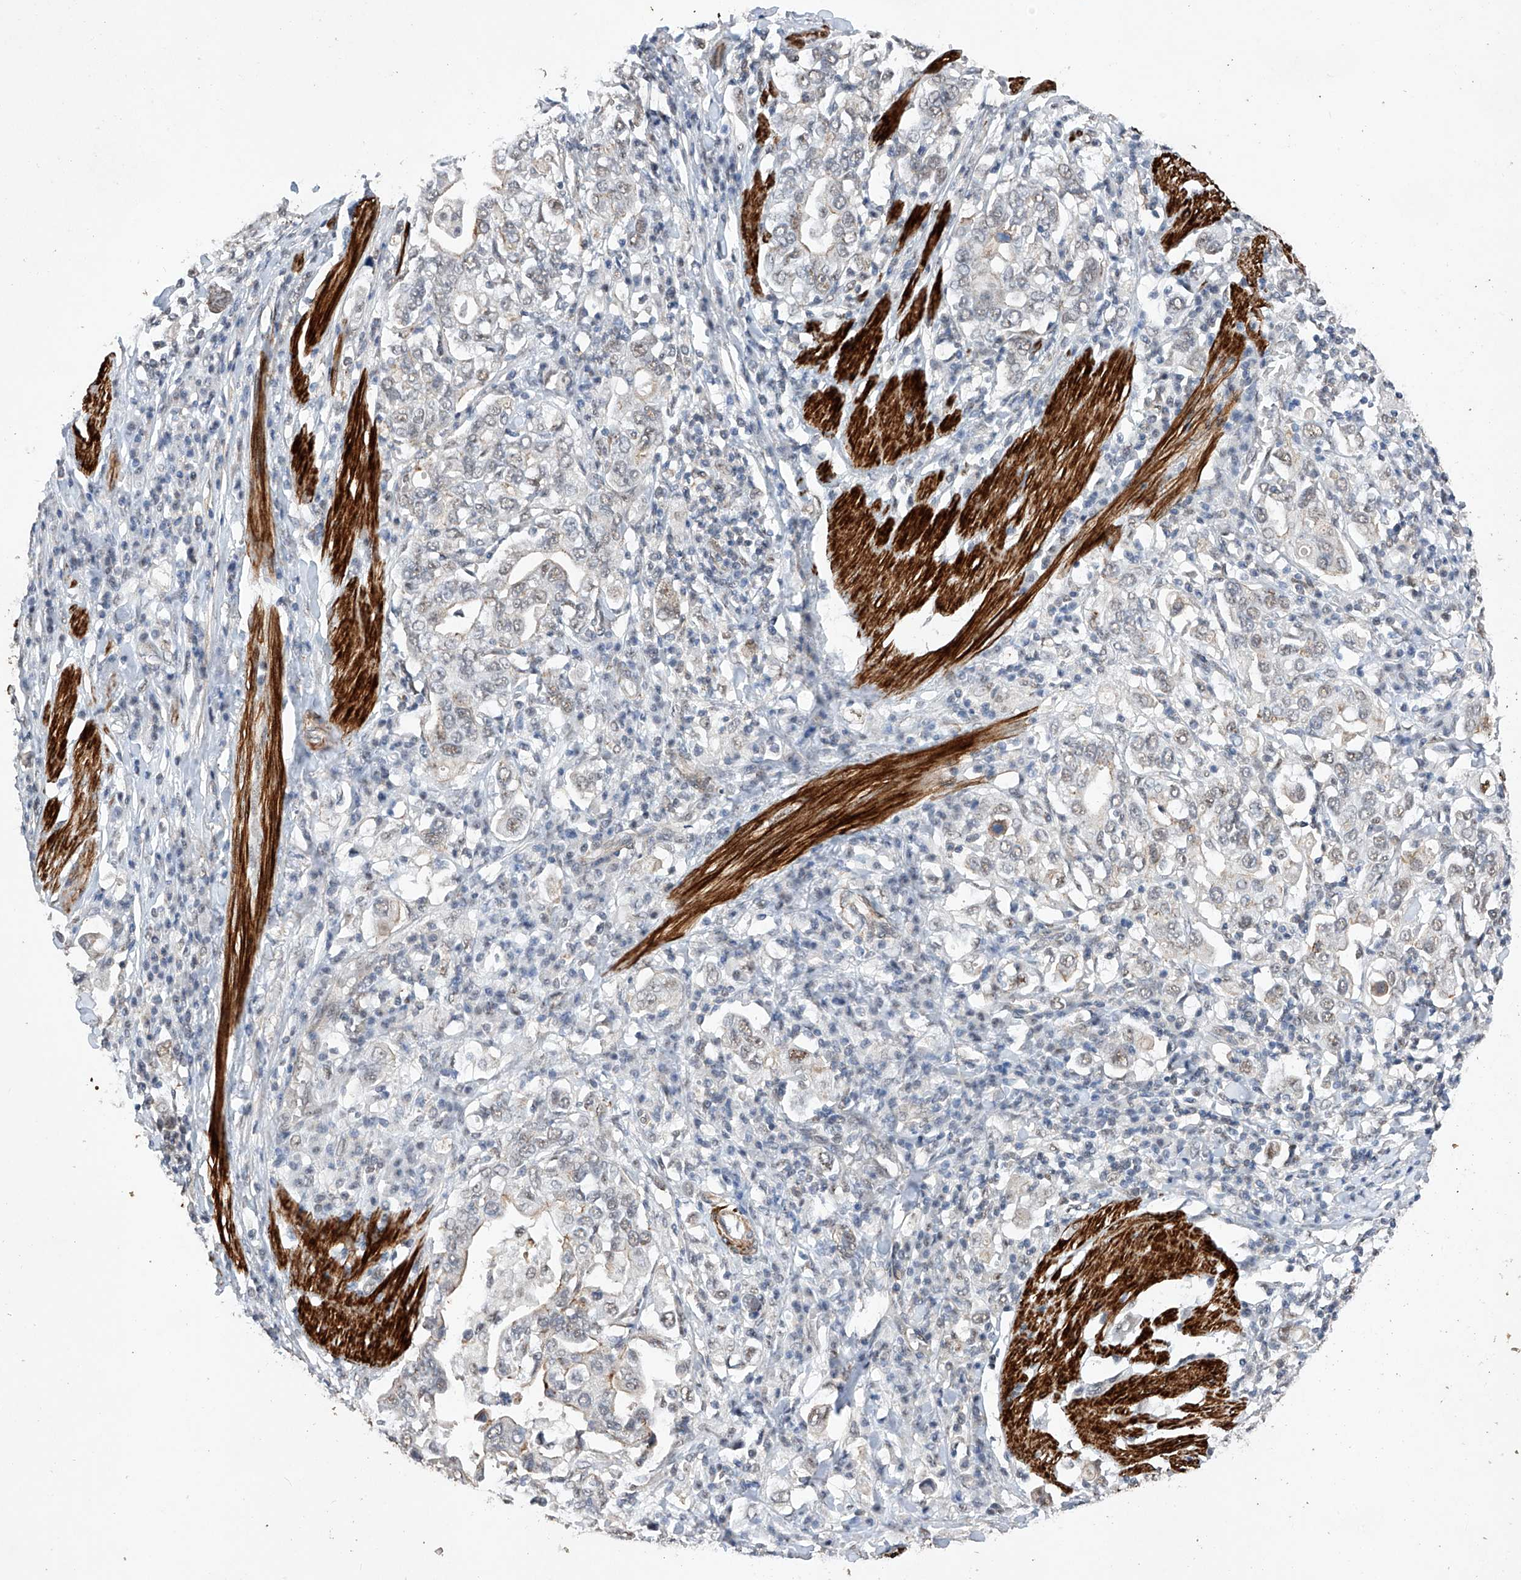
{"staining": {"intensity": "weak", "quantity": "<25%", "location": "nuclear"}, "tissue": "stomach cancer", "cell_type": "Tumor cells", "image_type": "cancer", "snomed": [{"axis": "morphology", "description": "Adenocarcinoma, NOS"}, {"axis": "topography", "description": "Stomach, upper"}], "caption": "A photomicrograph of human adenocarcinoma (stomach) is negative for staining in tumor cells. Nuclei are stained in blue.", "gene": "NFATC4", "patient": {"sex": "male", "age": 62}}